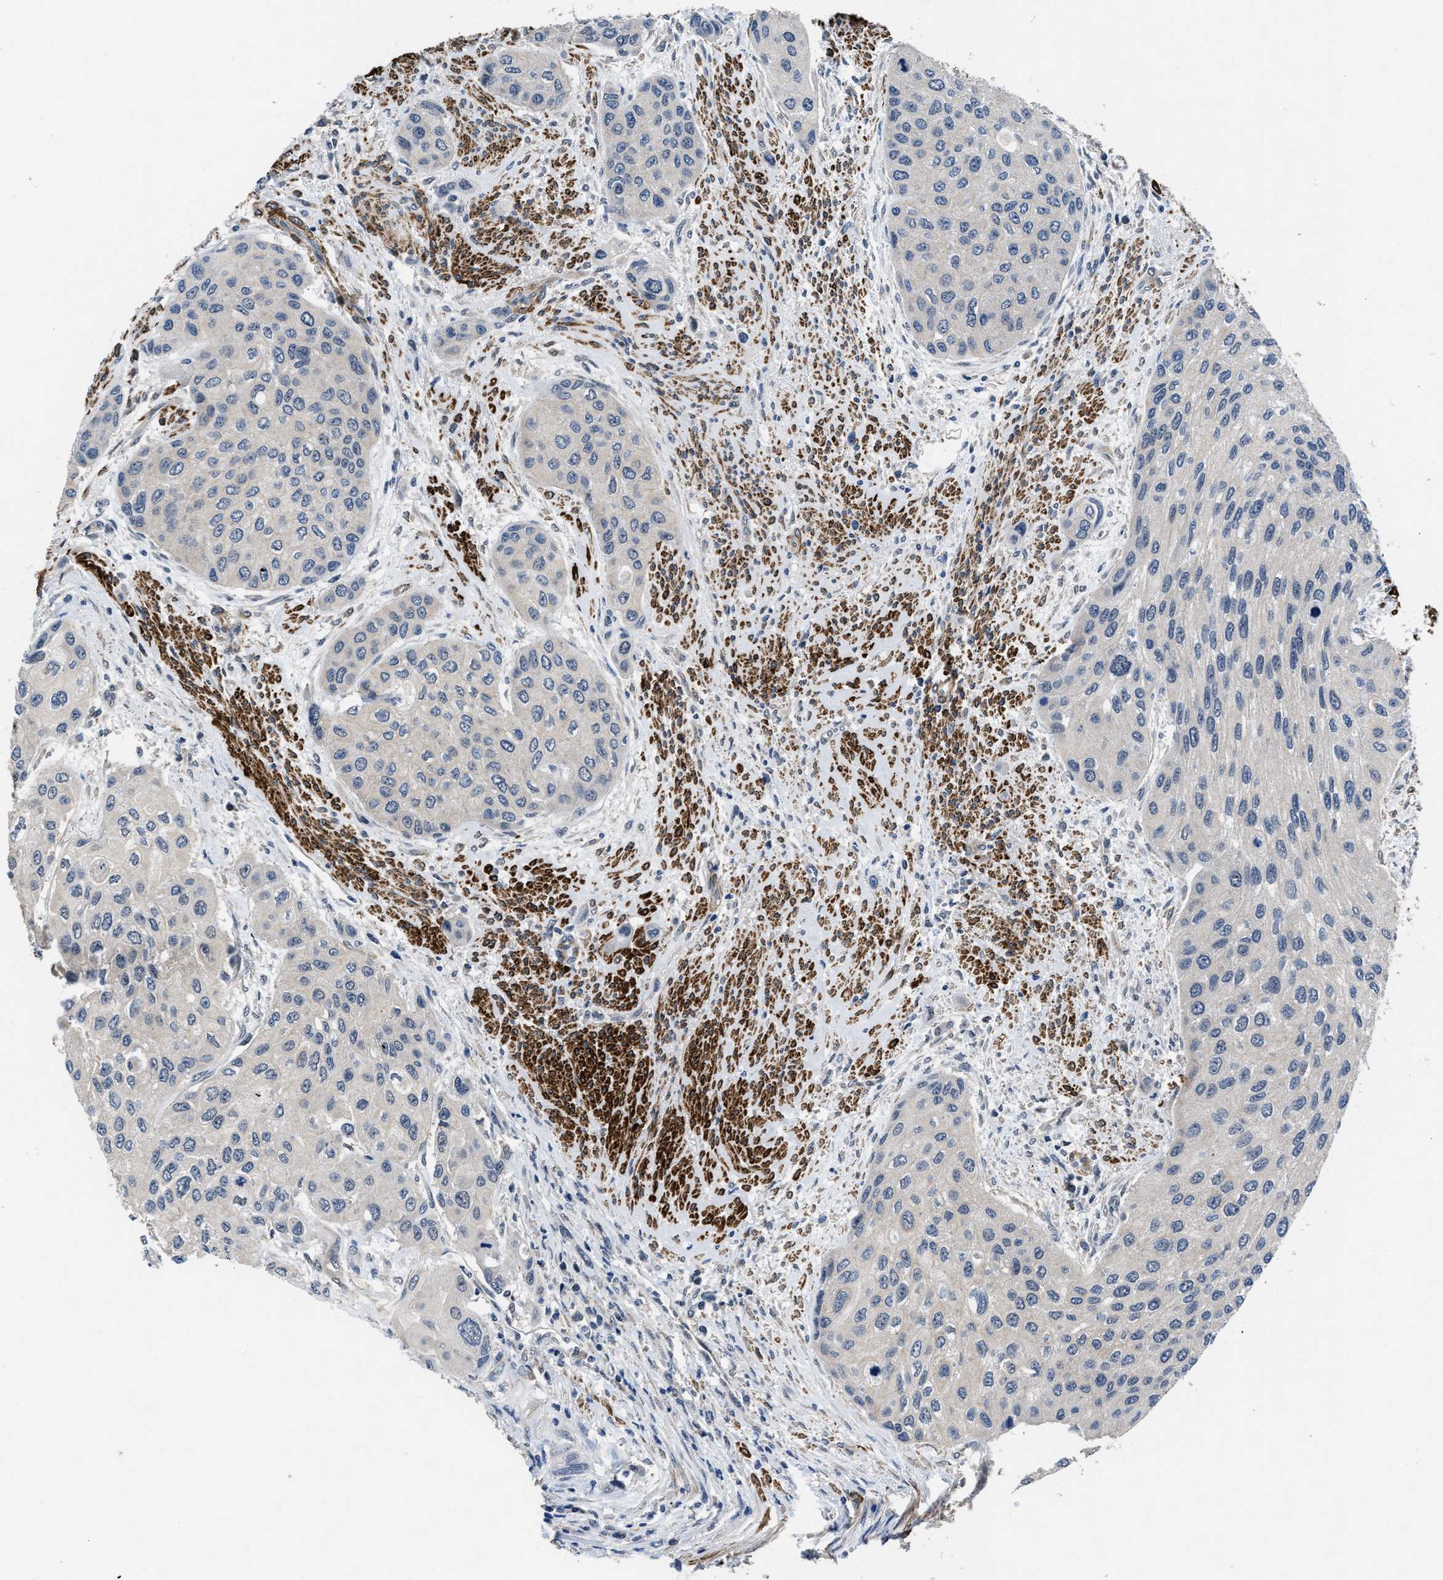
{"staining": {"intensity": "negative", "quantity": "none", "location": "none"}, "tissue": "urothelial cancer", "cell_type": "Tumor cells", "image_type": "cancer", "snomed": [{"axis": "morphology", "description": "Urothelial carcinoma, High grade"}, {"axis": "topography", "description": "Urinary bladder"}], "caption": "This is an IHC photomicrograph of urothelial cancer. There is no expression in tumor cells.", "gene": "LANCL2", "patient": {"sex": "female", "age": 56}}